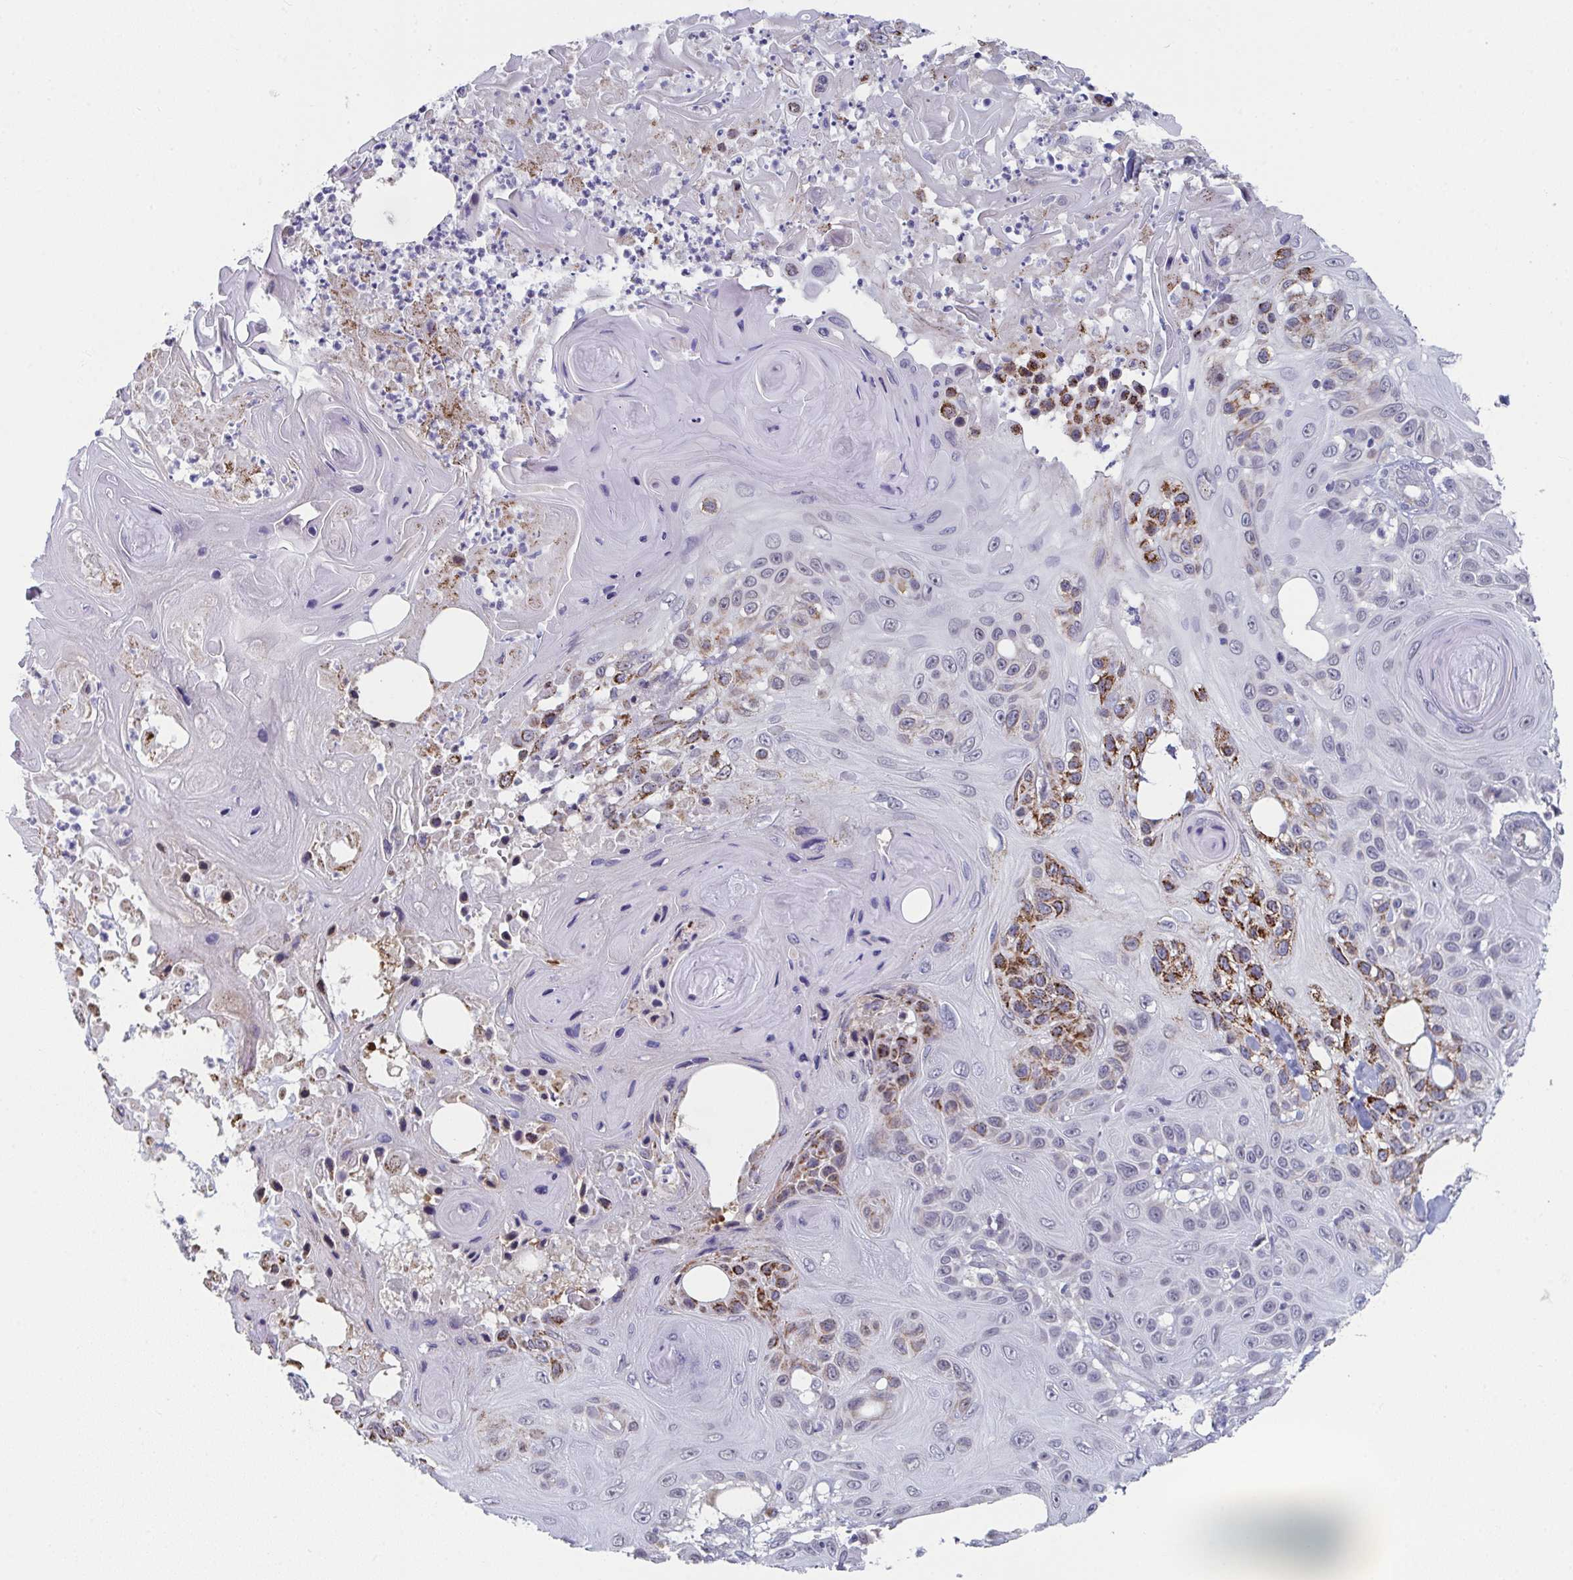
{"staining": {"intensity": "moderate", "quantity": "<25%", "location": "cytoplasmic/membranous"}, "tissue": "skin cancer", "cell_type": "Tumor cells", "image_type": "cancer", "snomed": [{"axis": "morphology", "description": "Squamous cell carcinoma, NOS"}, {"axis": "topography", "description": "Skin"}], "caption": "Skin cancer was stained to show a protein in brown. There is low levels of moderate cytoplasmic/membranous expression in approximately <25% of tumor cells. Using DAB (brown) and hematoxylin (blue) stains, captured at high magnification using brightfield microscopy.", "gene": "VWDE", "patient": {"sex": "male", "age": 82}}